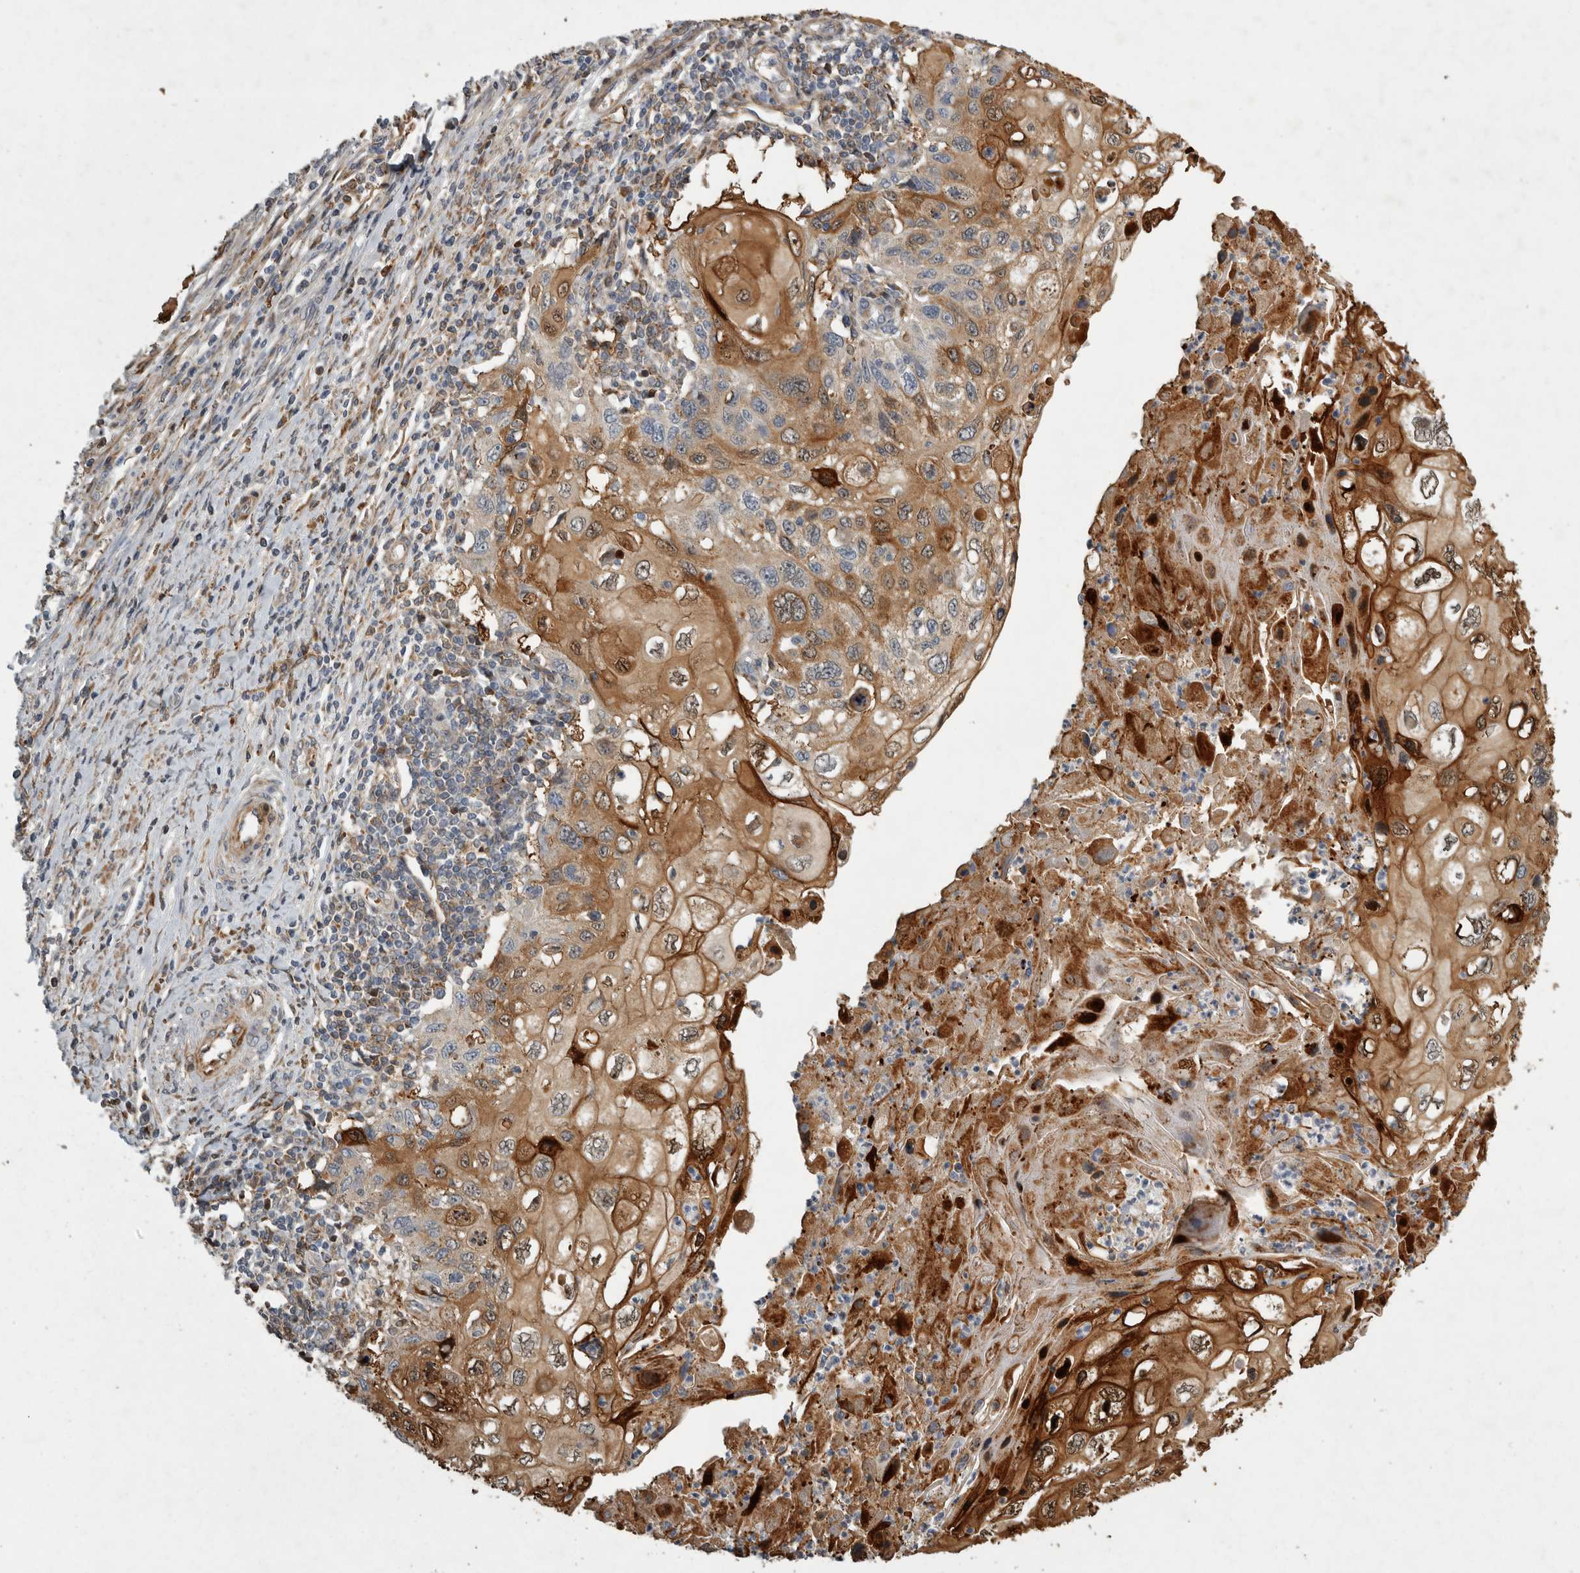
{"staining": {"intensity": "moderate", "quantity": ">75%", "location": "cytoplasmic/membranous"}, "tissue": "cervical cancer", "cell_type": "Tumor cells", "image_type": "cancer", "snomed": [{"axis": "morphology", "description": "Squamous cell carcinoma, NOS"}, {"axis": "topography", "description": "Cervix"}], "caption": "Protein staining of squamous cell carcinoma (cervical) tissue reveals moderate cytoplasmic/membranous expression in about >75% of tumor cells. (Stains: DAB (3,3'-diaminobenzidine) in brown, nuclei in blue, Microscopy: brightfield microscopy at high magnification).", "gene": "MPDZ", "patient": {"sex": "female", "age": 70}}